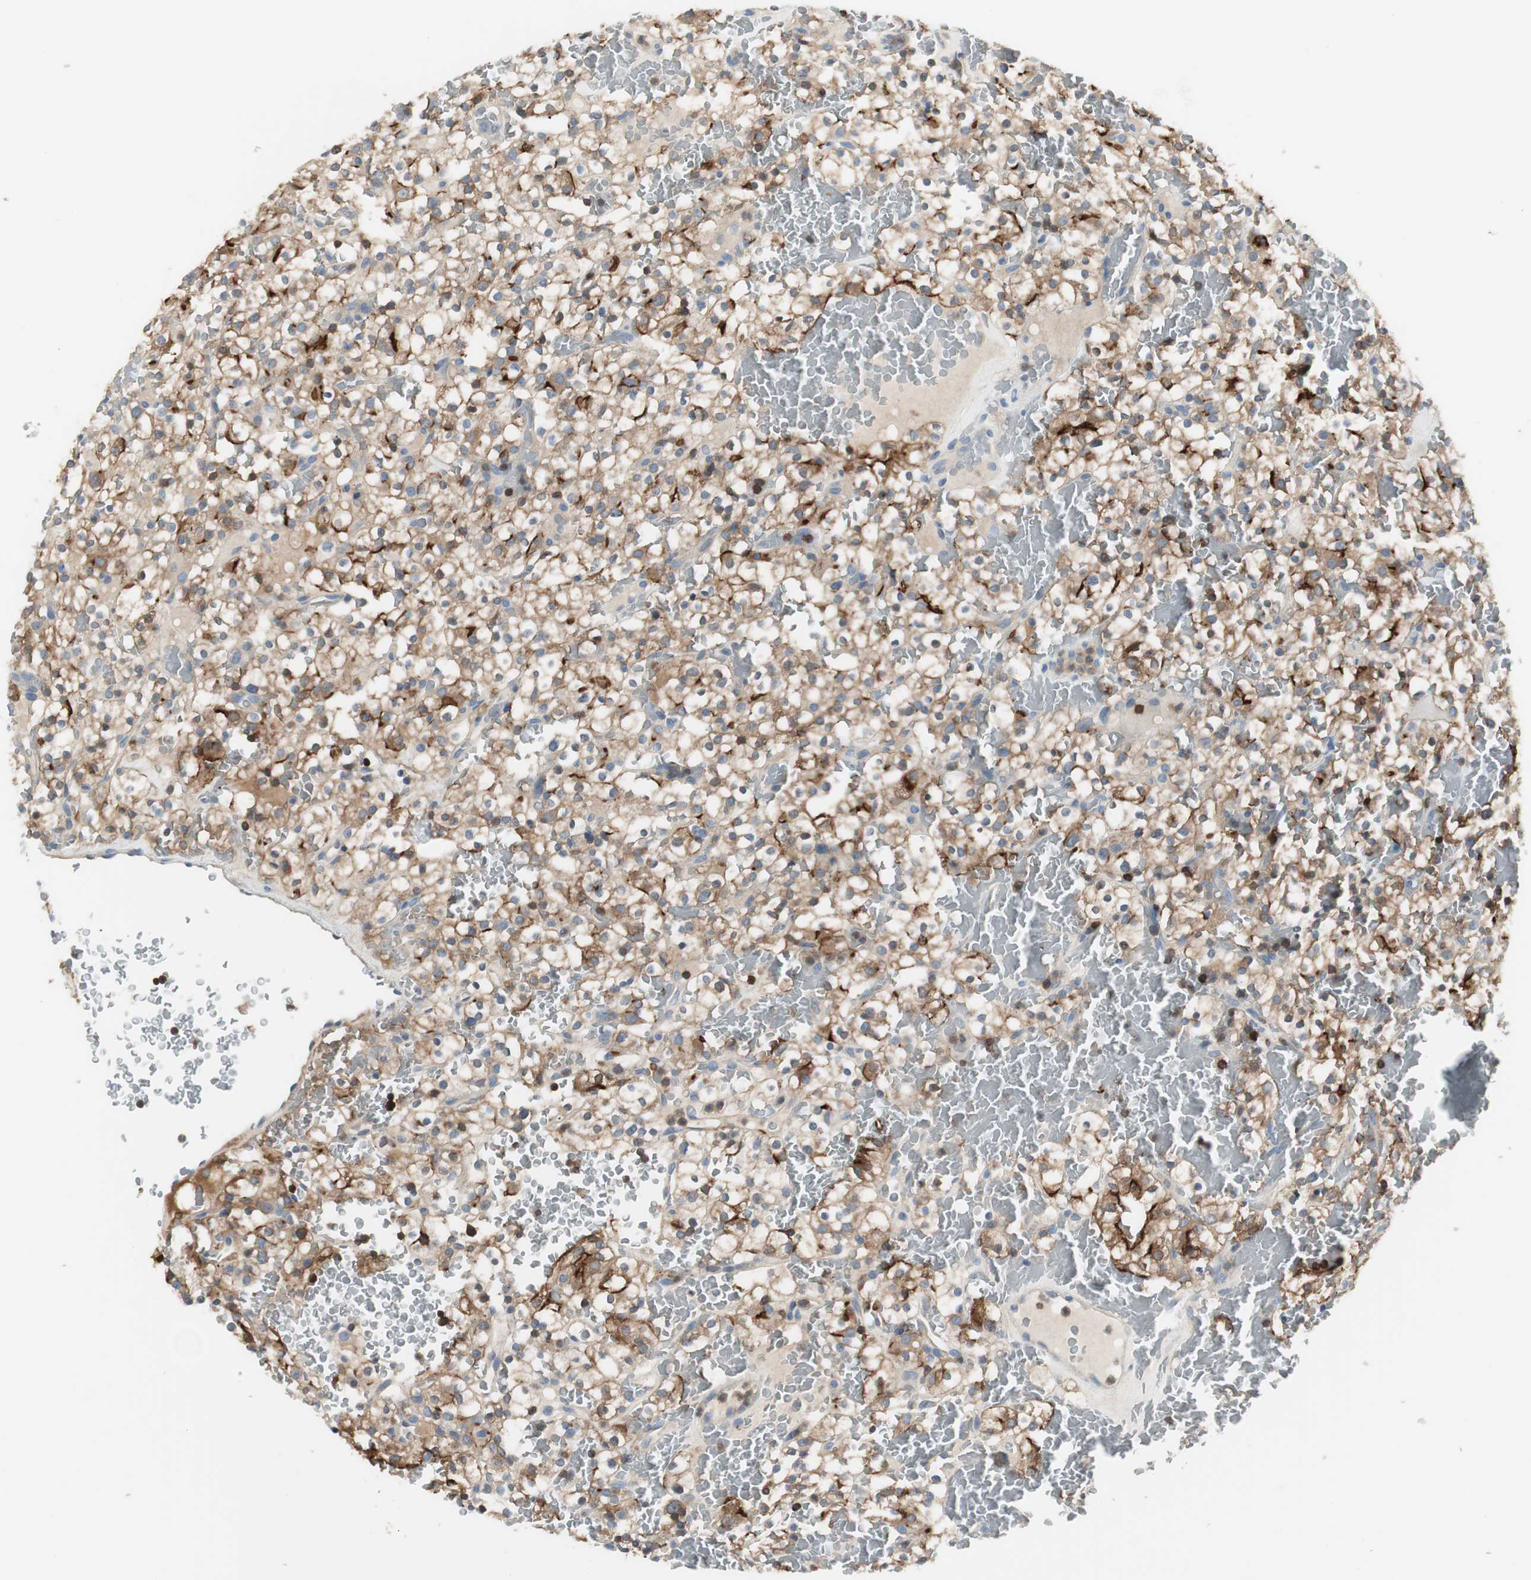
{"staining": {"intensity": "moderate", "quantity": ">75%", "location": "cytoplasmic/membranous"}, "tissue": "renal cancer", "cell_type": "Tumor cells", "image_type": "cancer", "snomed": [{"axis": "morphology", "description": "Normal tissue, NOS"}, {"axis": "morphology", "description": "Adenocarcinoma, NOS"}, {"axis": "topography", "description": "Kidney"}], "caption": "Renal adenocarcinoma stained with a protein marker shows moderate staining in tumor cells.", "gene": "SLC9A3R1", "patient": {"sex": "female", "age": 72}}